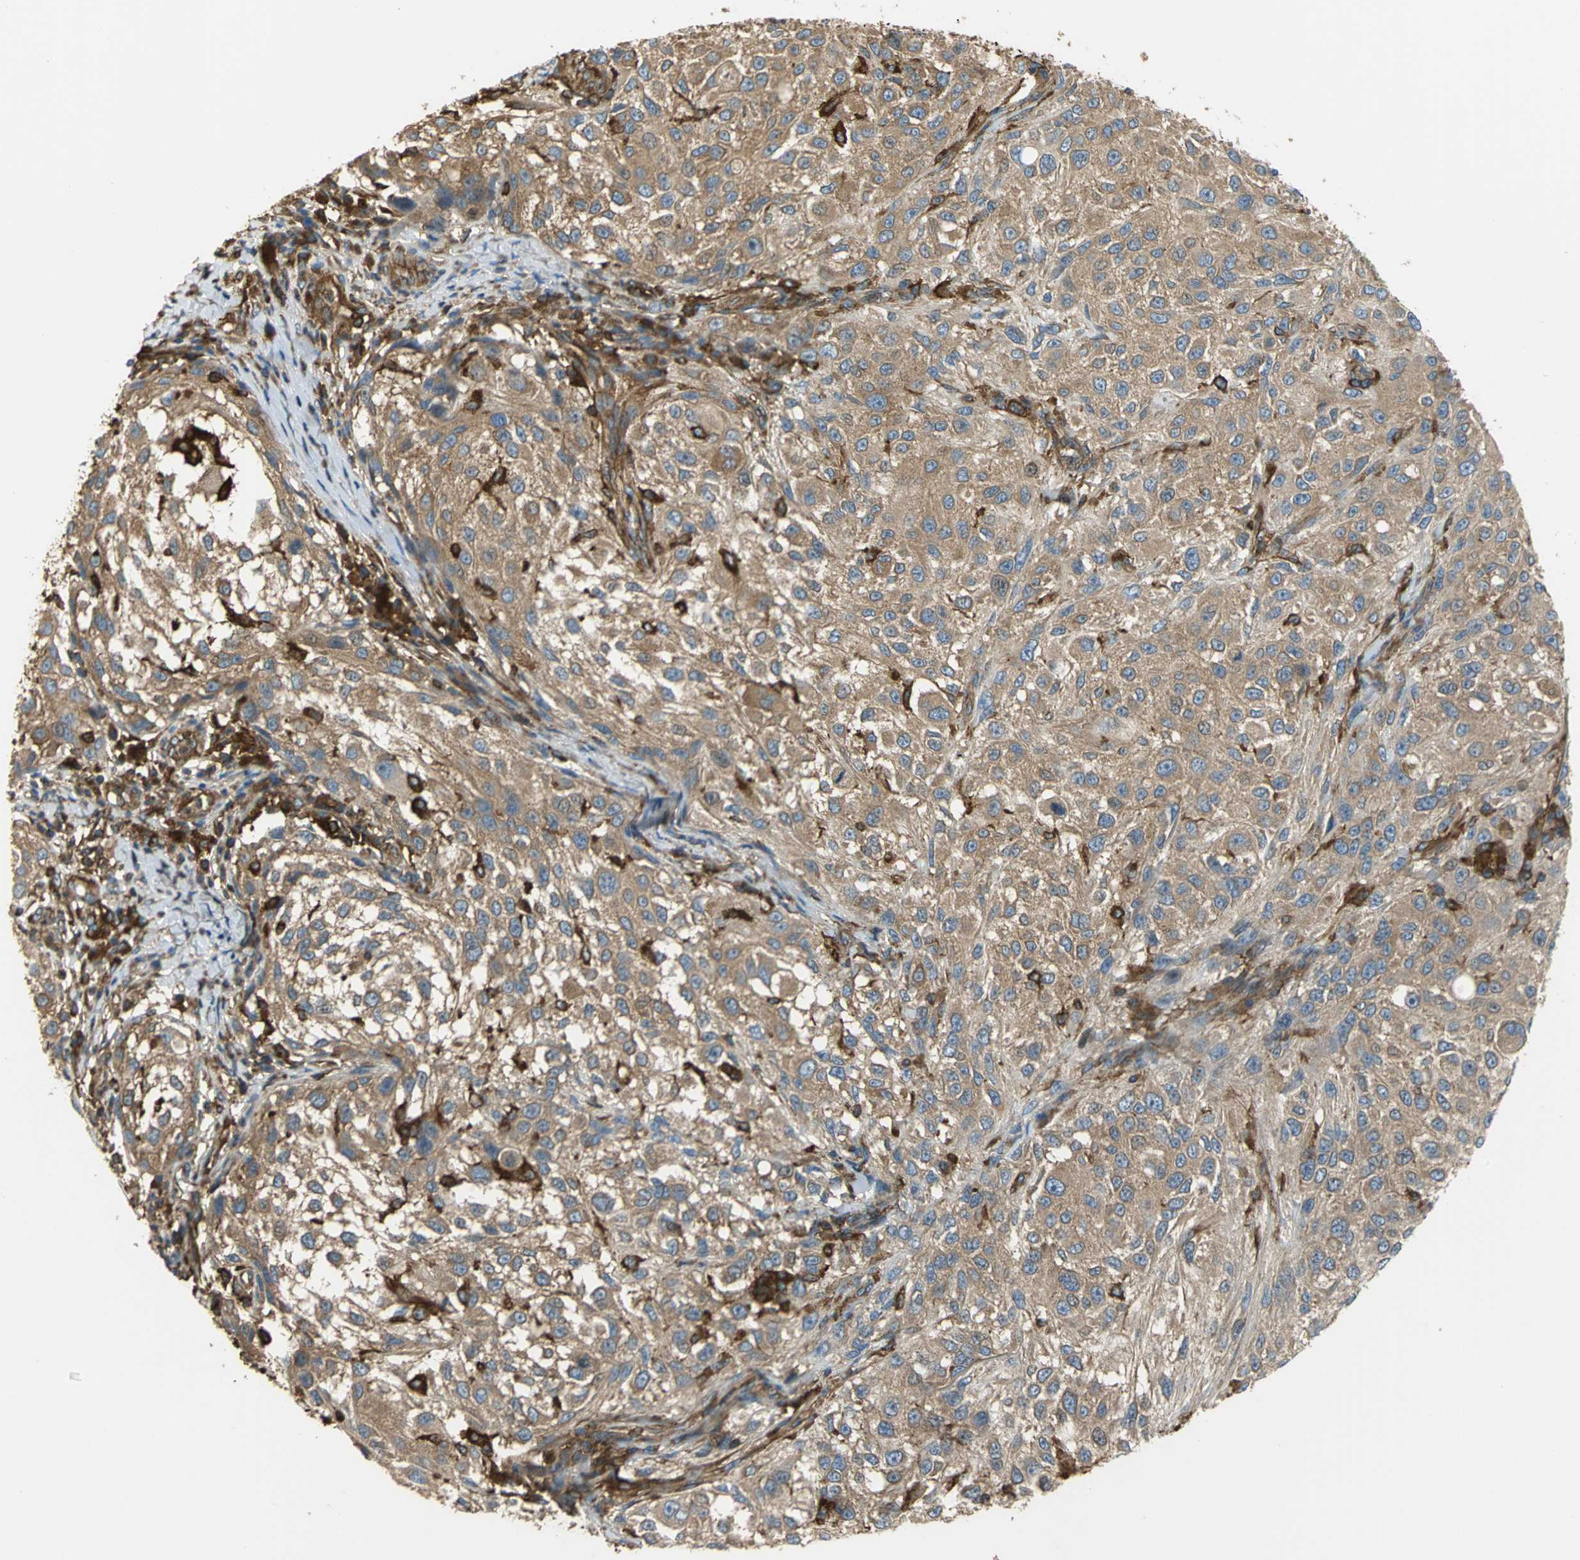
{"staining": {"intensity": "weak", "quantity": ">75%", "location": "cytoplasmic/membranous"}, "tissue": "melanoma", "cell_type": "Tumor cells", "image_type": "cancer", "snomed": [{"axis": "morphology", "description": "Necrosis, NOS"}, {"axis": "morphology", "description": "Malignant melanoma, NOS"}, {"axis": "topography", "description": "Skin"}], "caption": "Protein analysis of malignant melanoma tissue shows weak cytoplasmic/membranous staining in approximately >75% of tumor cells.", "gene": "TLN1", "patient": {"sex": "female", "age": 87}}